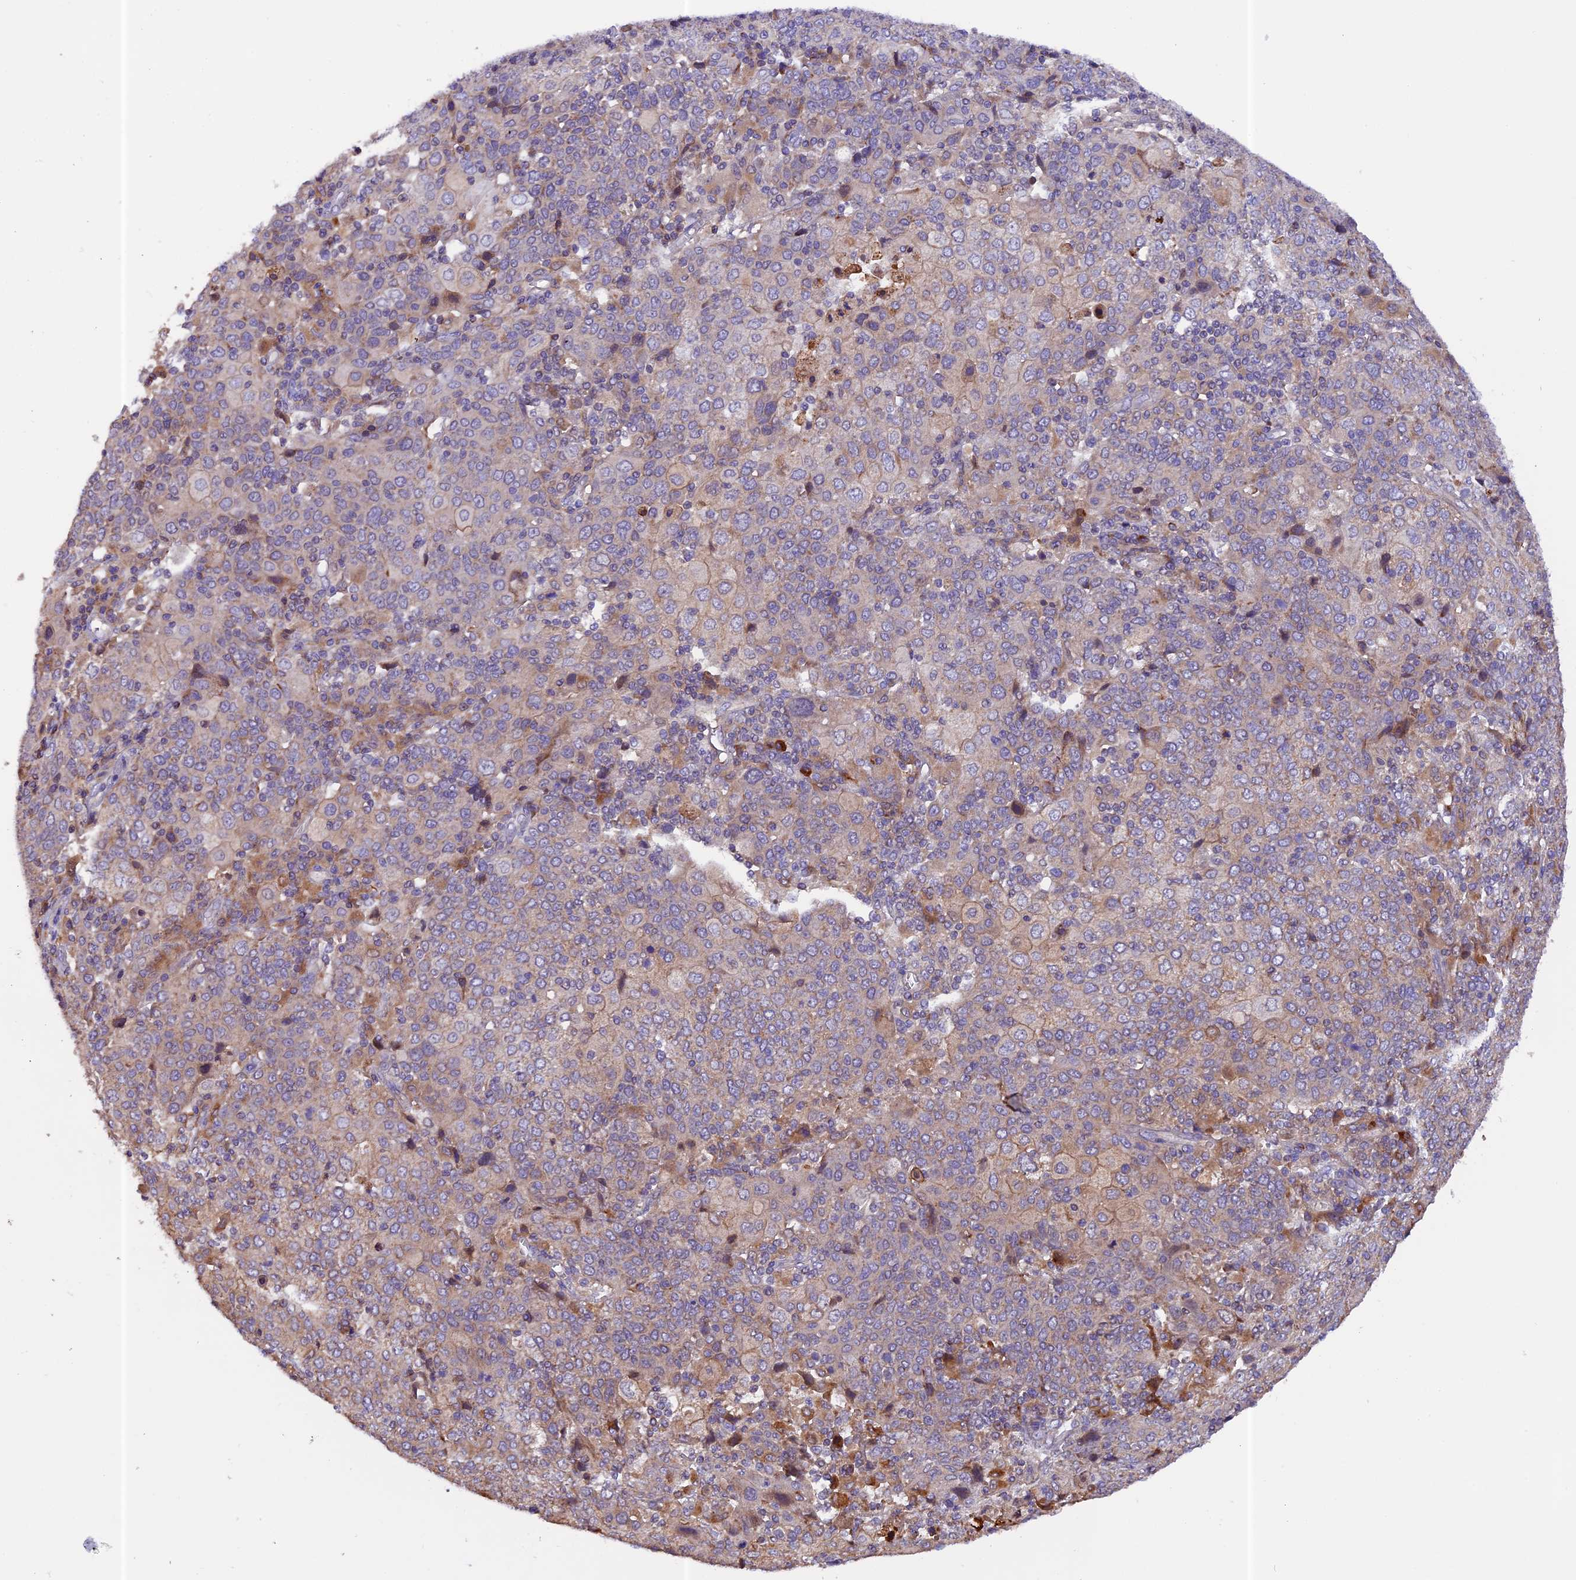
{"staining": {"intensity": "weak", "quantity": "25%-75%", "location": "cytoplasmic/membranous"}, "tissue": "cervical cancer", "cell_type": "Tumor cells", "image_type": "cancer", "snomed": [{"axis": "morphology", "description": "Squamous cell carcinoma, NOS"}, {"axis": "topography", "description": "Cervix"}], "caption": "DAB immunohistochemical staining of human squamous cell carcinoma (cervical) reveals weak cytoplasmic/membranous protein positivity in approximately 25%-75% of tumor cells.", "gene": "METTL22", "patient": {"sex": "female", "age": 67}}